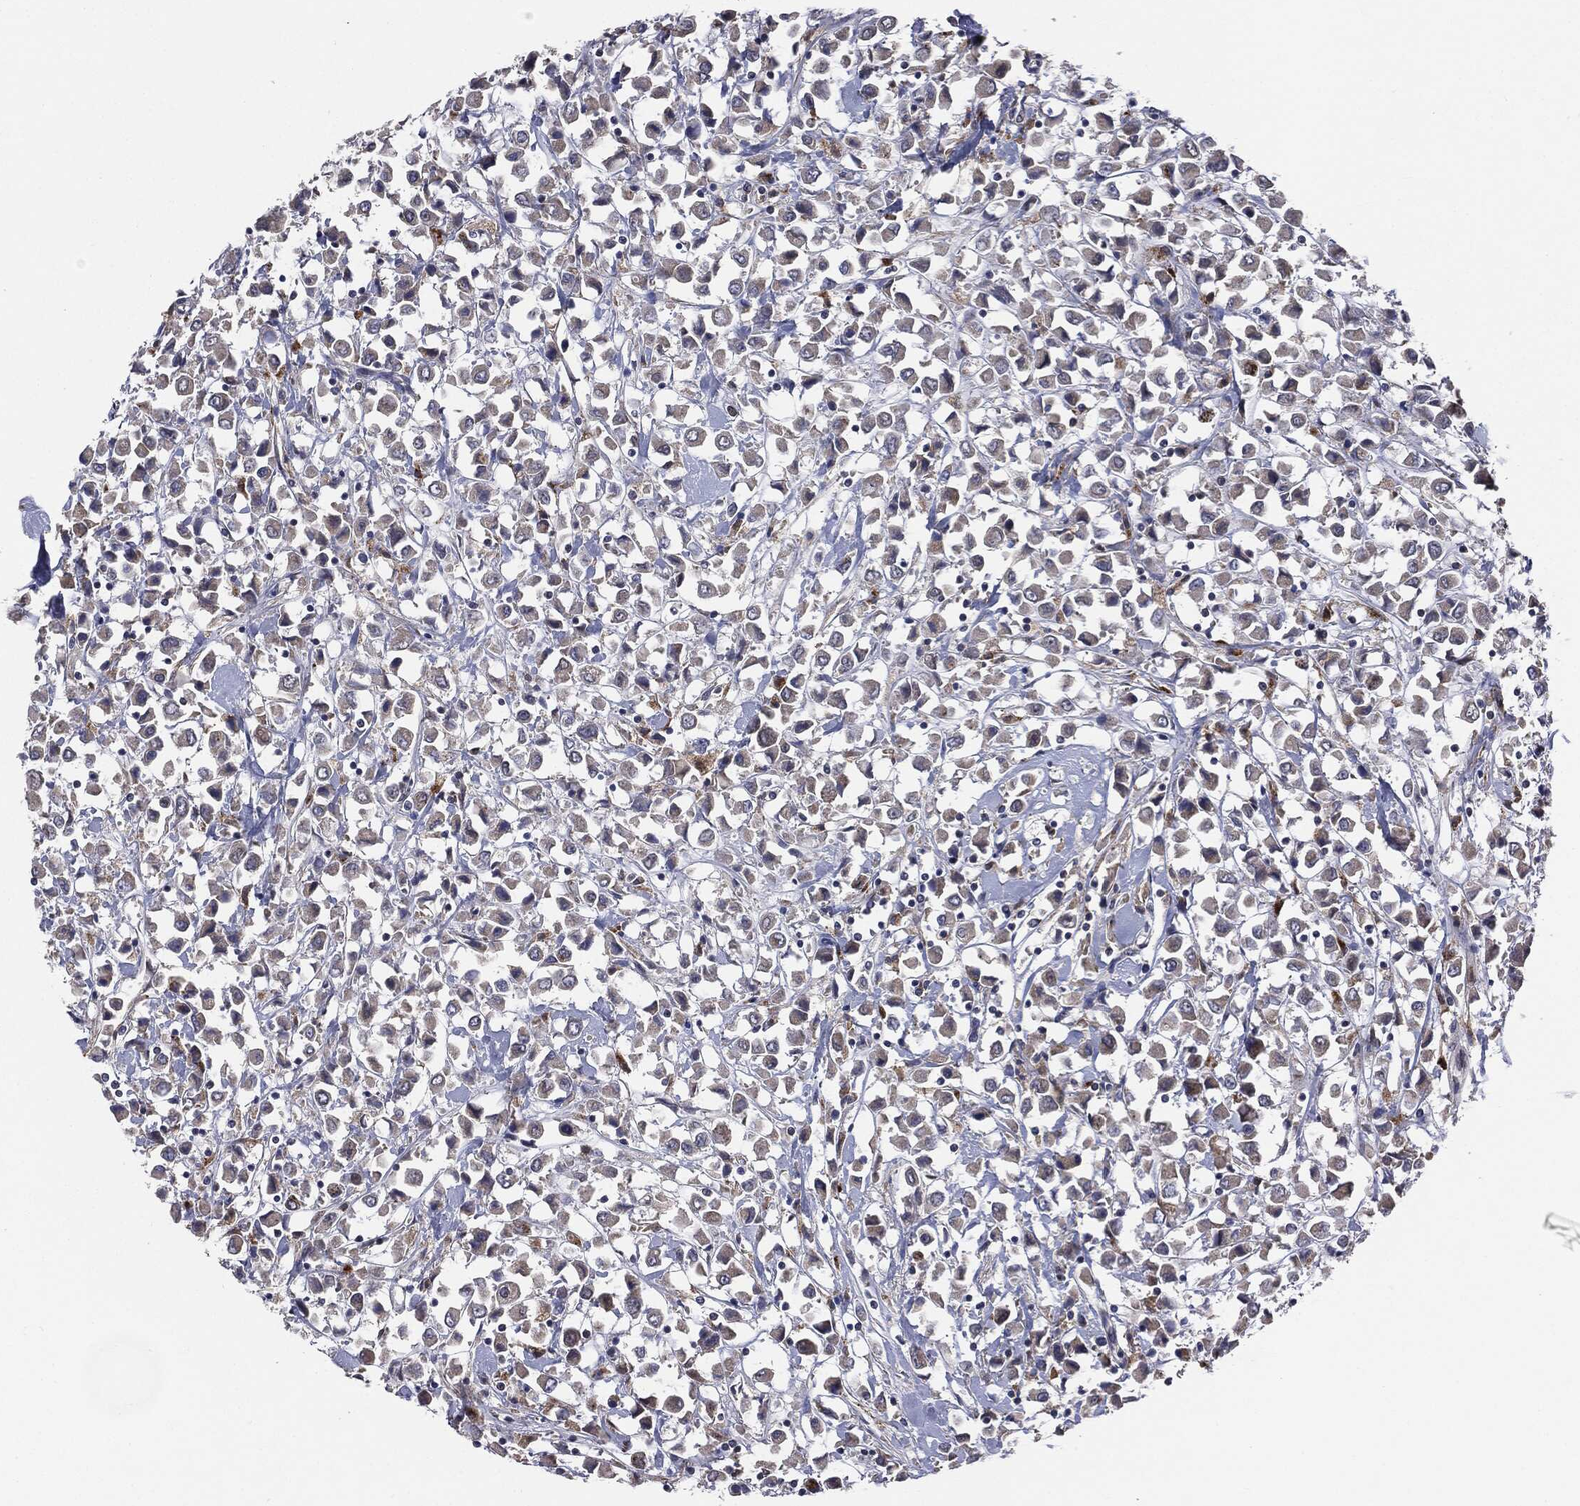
{"staining": {"intensity": "weak", "quantity": "25%-75%", "location": "cytoplasmic/membranous"}, "tissue": "breast cancer", "cell_type": "Tumor cells", "image_type": "cancer", "snomed": [{"axis": "morphology", "description": "Duct carcinoma"}, {"axis": "topography", "description": "Breast"}], "caption": "IHC photomicrograph of human invasive ductal carcinoma (breast) stained for a protein (brown), which exhibits low levels of weak cytoplasmic/membranous expression in approximately 25%-75% of tumor cells.", "gene": "TRMT1L", "patient": {"sex": "female", "age": 61}}